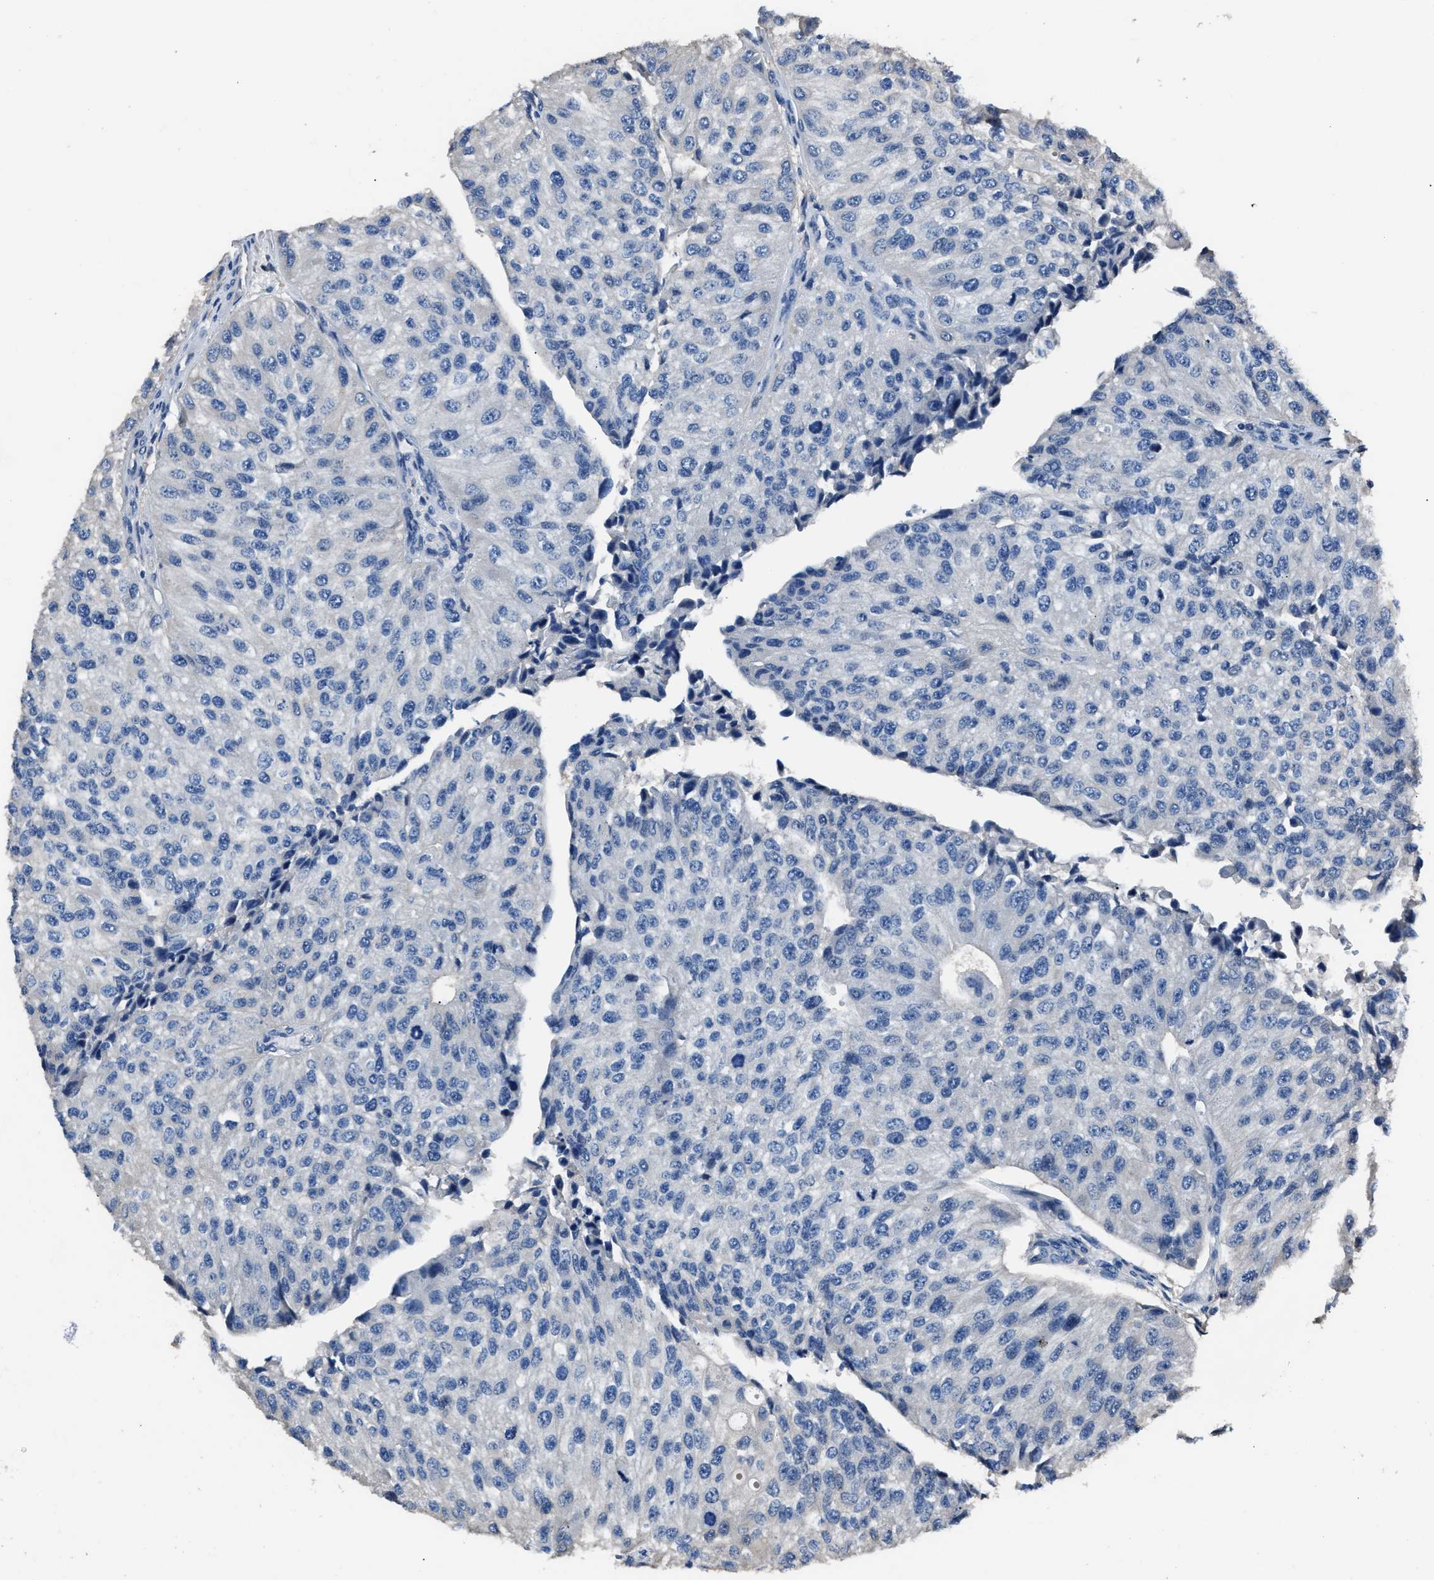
{"staining": {"intensity": "negative", "quantity": "none", "location": "none"}, "tissue": "urothelial cancer", "cell_type": "Tumor cells", "image_type": "cancer", "snomed": [{"axis": "morphology", "description": "Urothelial carcinoma, High grade"}, {"axis": "topography", "description": "Kidney"}, {"axis": "topography", "description": "Urinary bladder"}], "caption": "Immunohistochemical staining of human high-grade urothelial carcinoma reveals no significant staining in tumor cells.", "gene": "DNAJC24", "patient": {"sex": "male", "age": 77}}